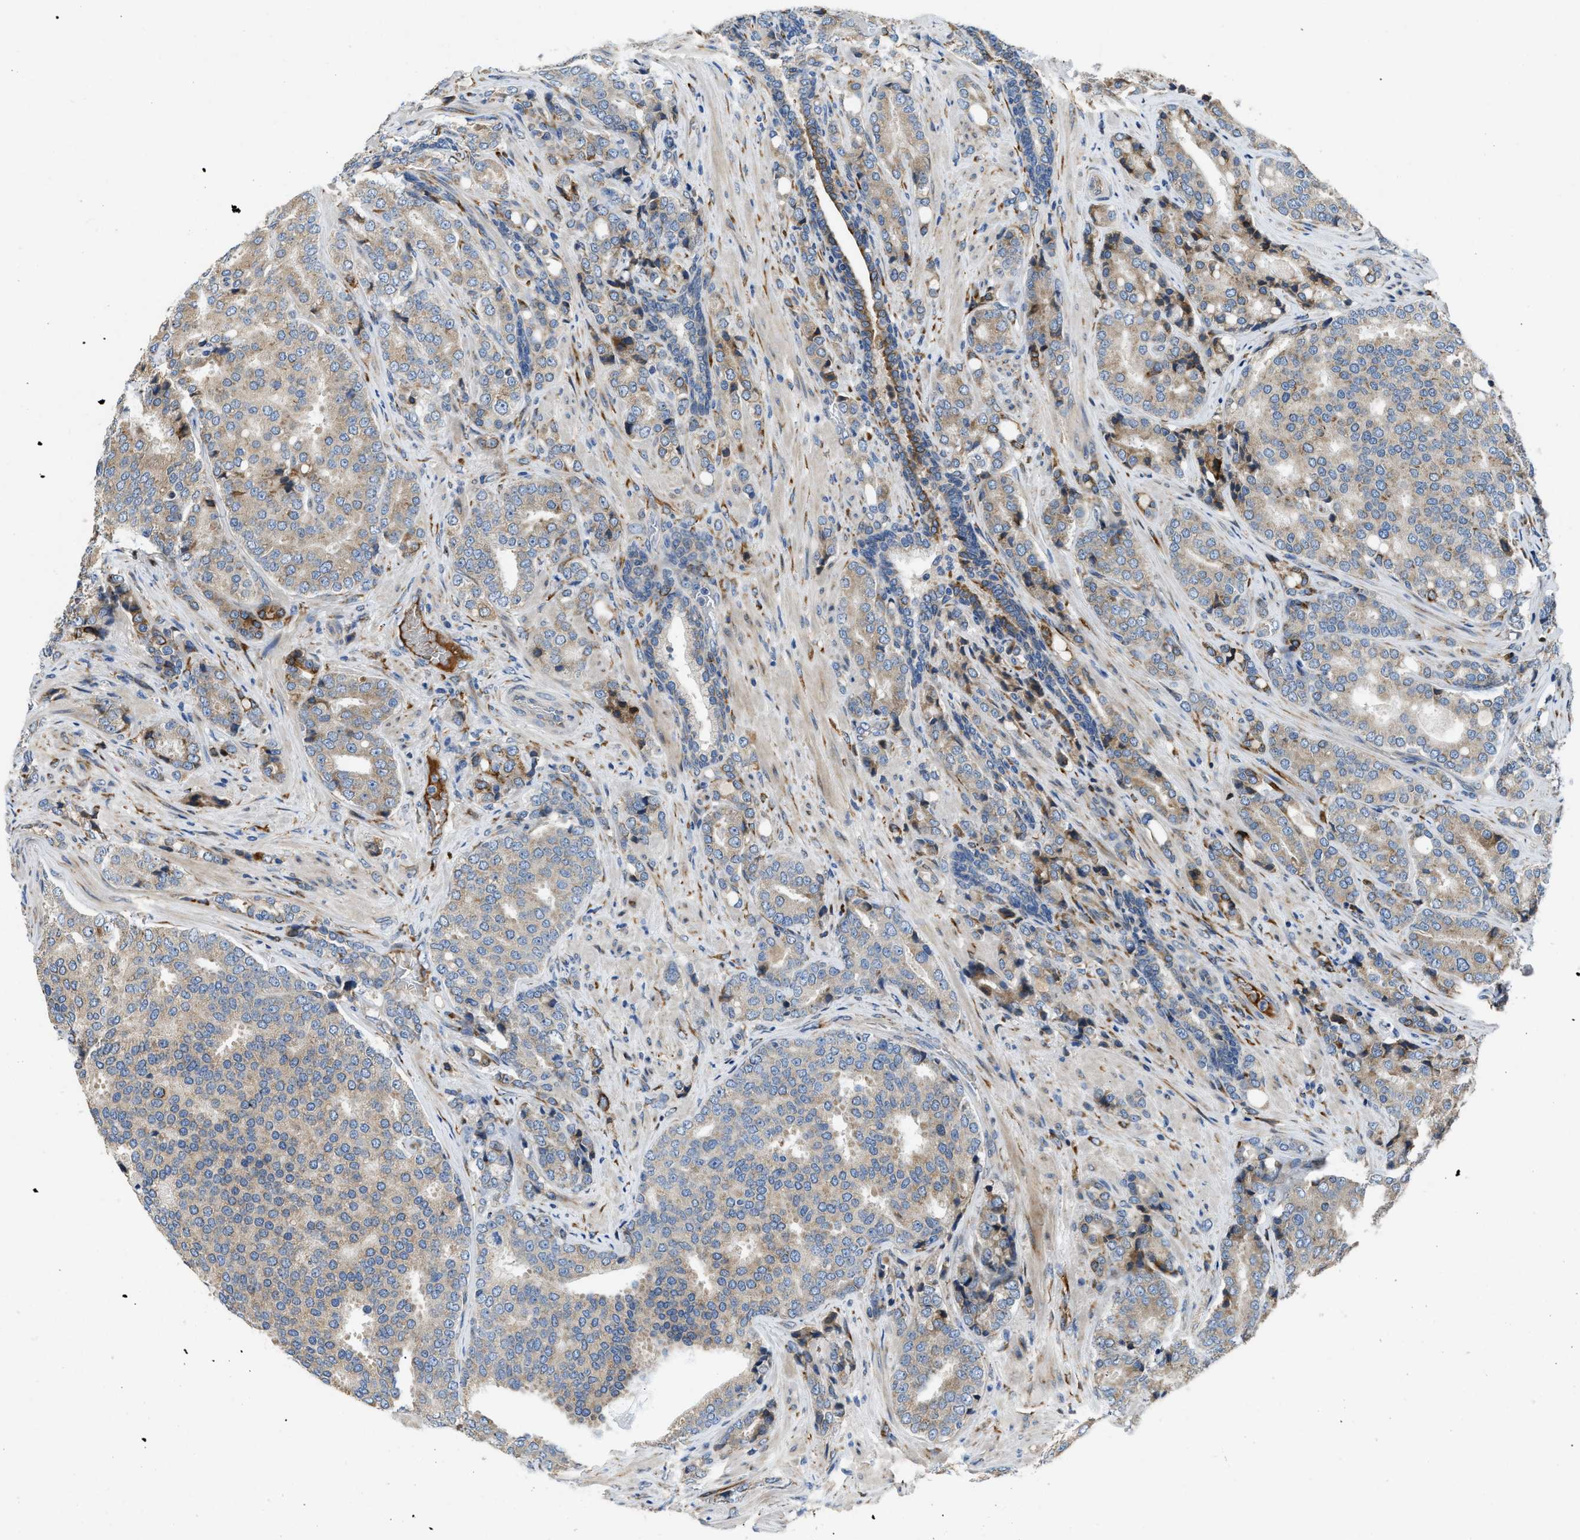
{"staining": {"intensity": "weak", "quantity": "25%-75%", "location": "cytoplasmic/membranous"}, "tissue": "prostate cancer", "cell_type": "Tumor cells", "image_type": "cancer", "snomed": [{"axis": "morphology", "description": "Adenocarcinoma, High grade"}, {"axis": "topography", "description": "Prostate"}], "caption": "A photomicrograph of human prostate adenocarcinoma (high-grade) stained for a protein demonstrates weak cytoplasmic/membranous brown staining in tumor cells.", "gene": "GGCX", "patient": {"sex": "male", "age": 50}}